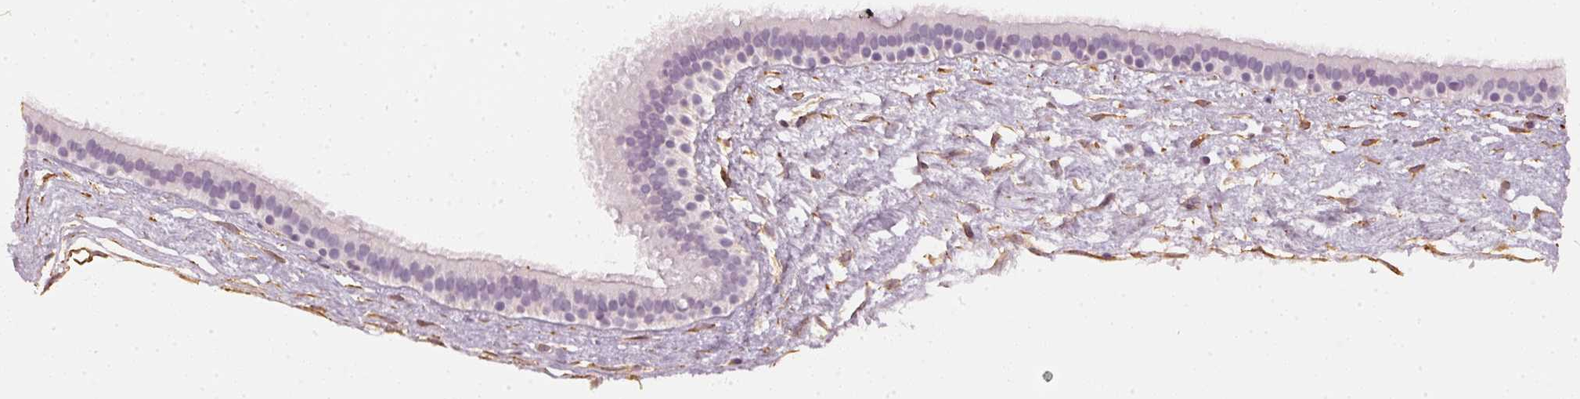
{"staining": {"intensity": "negative", "quantity": "none", "location": "none"}, "tissue": "nasopharynx", "cell_type": "Respiratory epithelial cells", "image_type": "normal", "snomed": [{"axis": "morphology", "description": "Normal tissue, NOS"}, {"axis": "topography", "description": "Nasopharynx"}], "caption": "This is an immunohistochemistry histopathology image of unremarkable human nasopharynx. There is no positivity in respiratory epithelial cells.", "gene": "APLP1", "patient": {"sex": "male", "age": 24}}